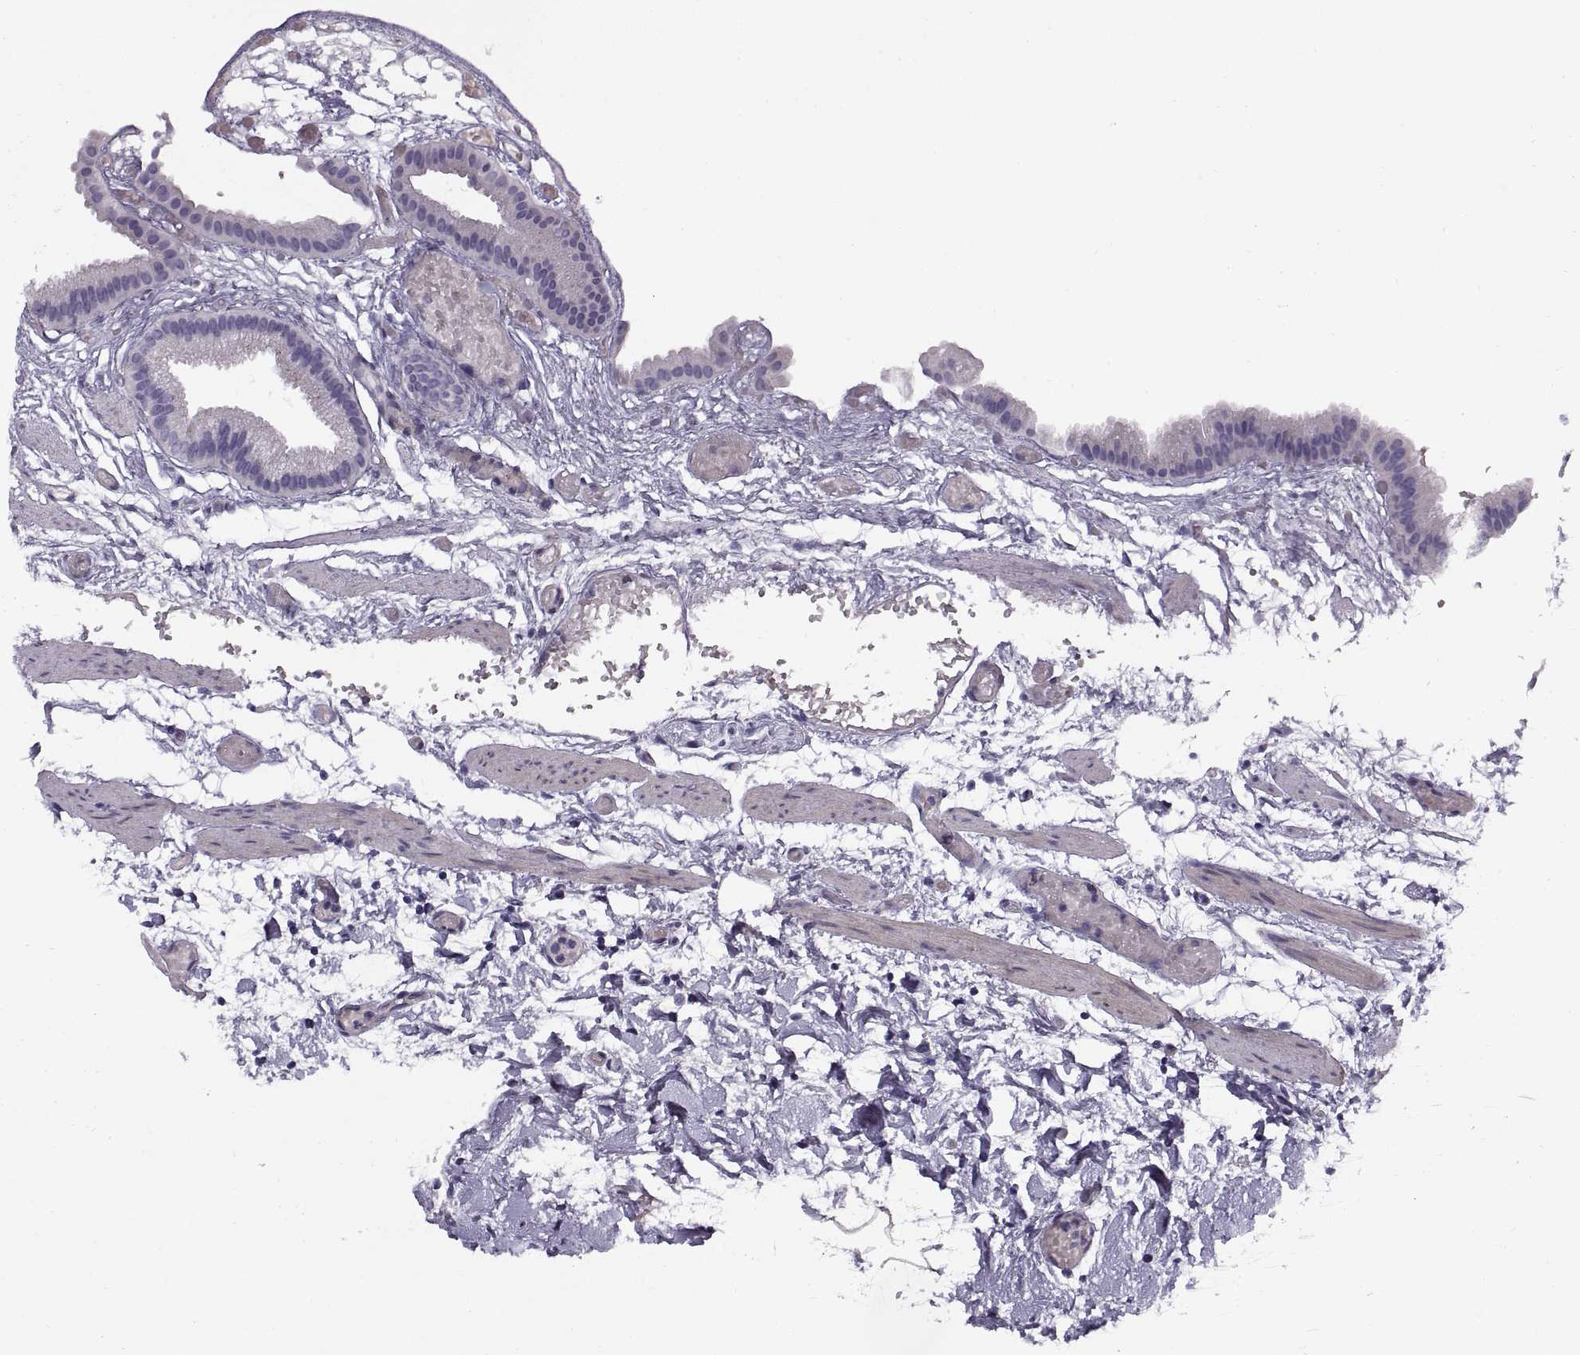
{"staining": {"intensity": "negative", "quantity": "none", "location": "none"}, "tissue": "gallbladder", "cell_type": "Glandular cells", "image_type": "normal", "snomed": [{"axis": "morphology", "description": "Normal tissue, NOS"}, {"axis": "topography", "description": "Gallbladder"}], "caption": "Protein analysis of benign gallbladder demonstrates no significant expression in glandular cells.", "gene": "CALCR", "patient": {"sex": "female", "age": 45}}